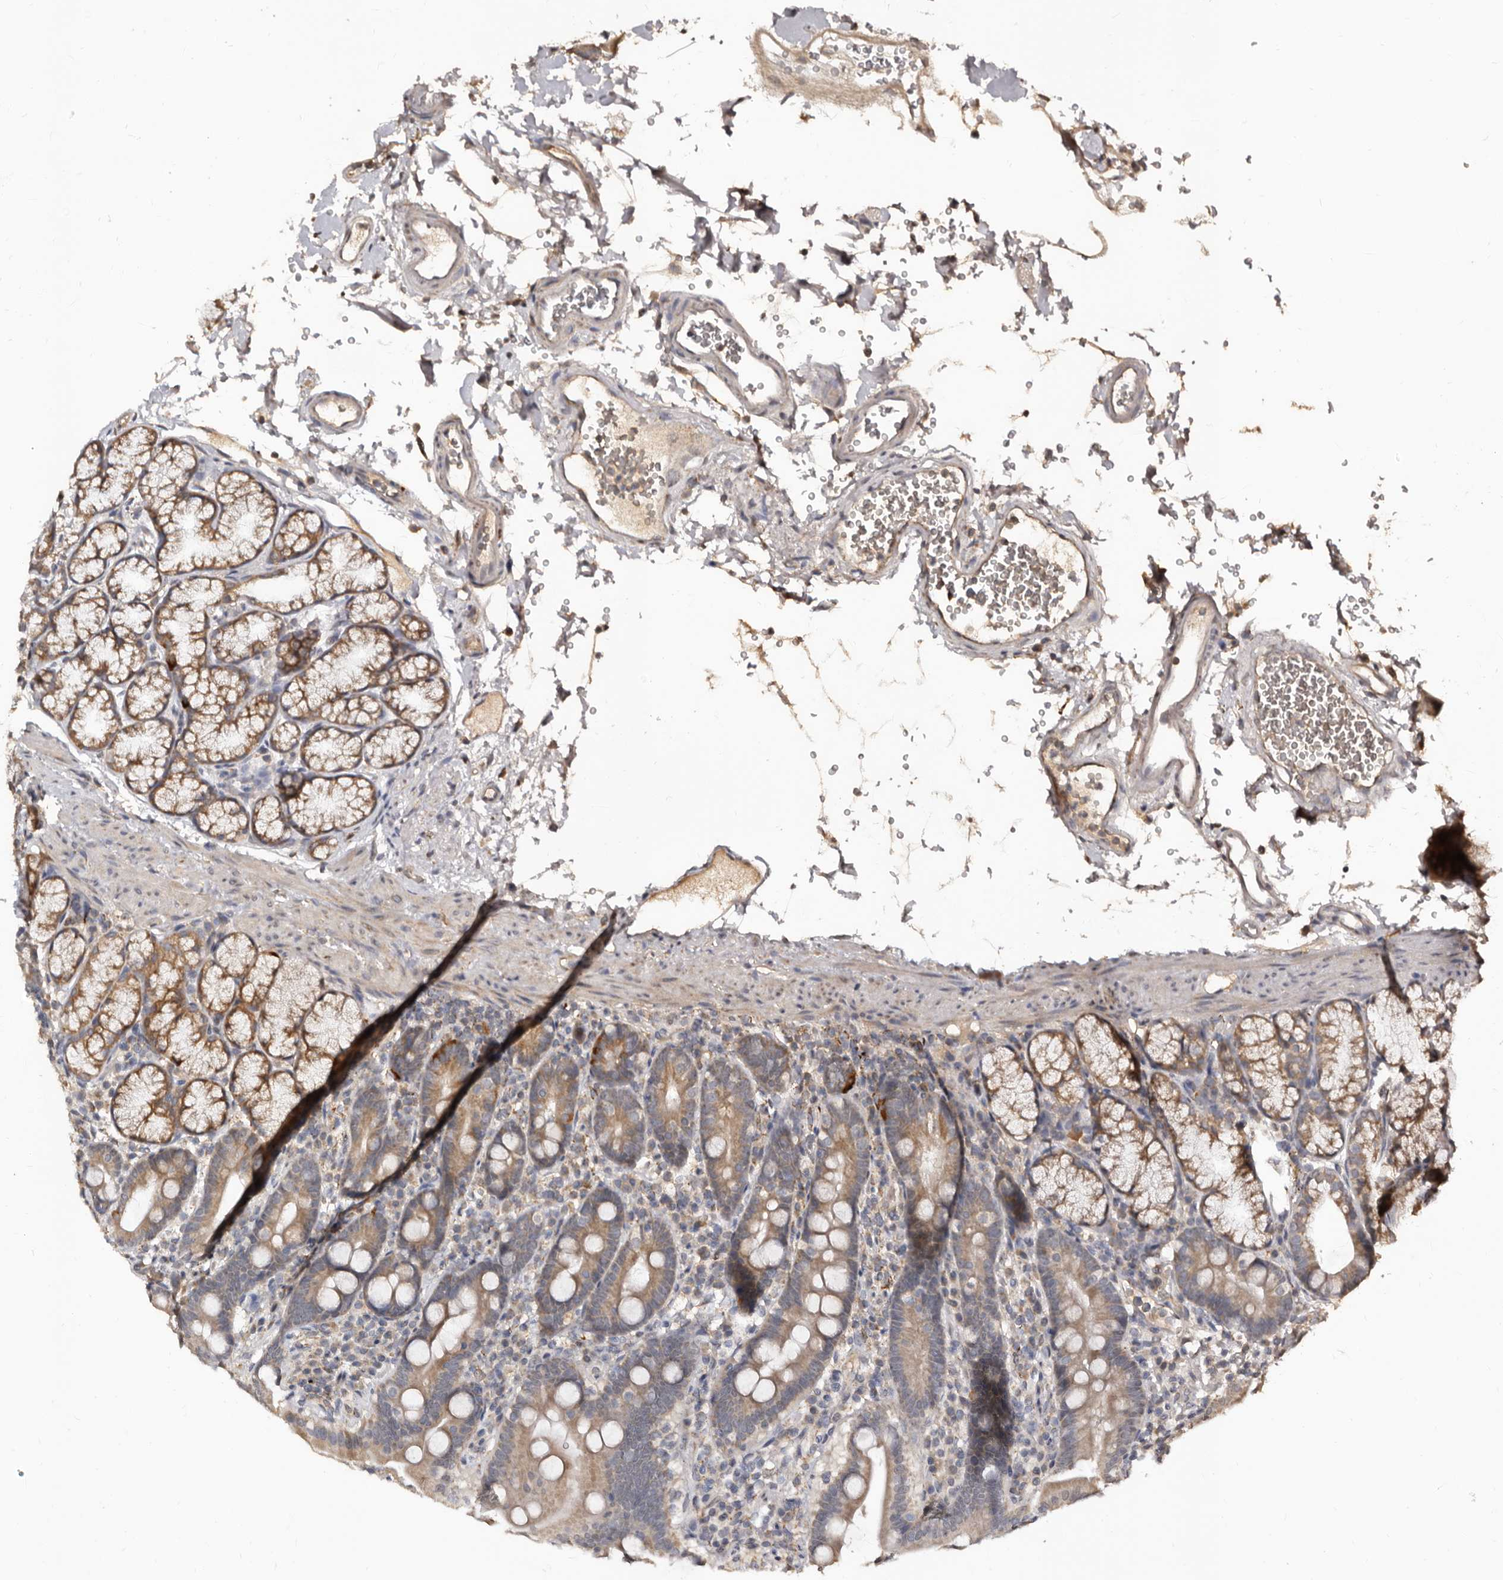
{"staining": {"intensity": "moderate", "quantity": ">75%", "location": "cytoplasmic/membranous"}, "tissue": "duodenum", "cell_type": "Glandular cells", "image_type": "normal", "snomed": [{"axis": "morphology", "description": "Normal tissue, NOS"}, {"axis": "topography", "description": "Duodenum"}], "caption": "High-magnification brightfield microscopy of benign duodenum stained with DAB (brown) and counterstained with hematoxylin (blue). glandular cells exhibit moderate cytoplasmic/membranous positivity is identified in approximately>75% of cells. Ihc stains the protein of interest in brown and the nuclei are stained blue.", "gene": "AKAP7", "patient": {"sex": "male", "age": 54}}